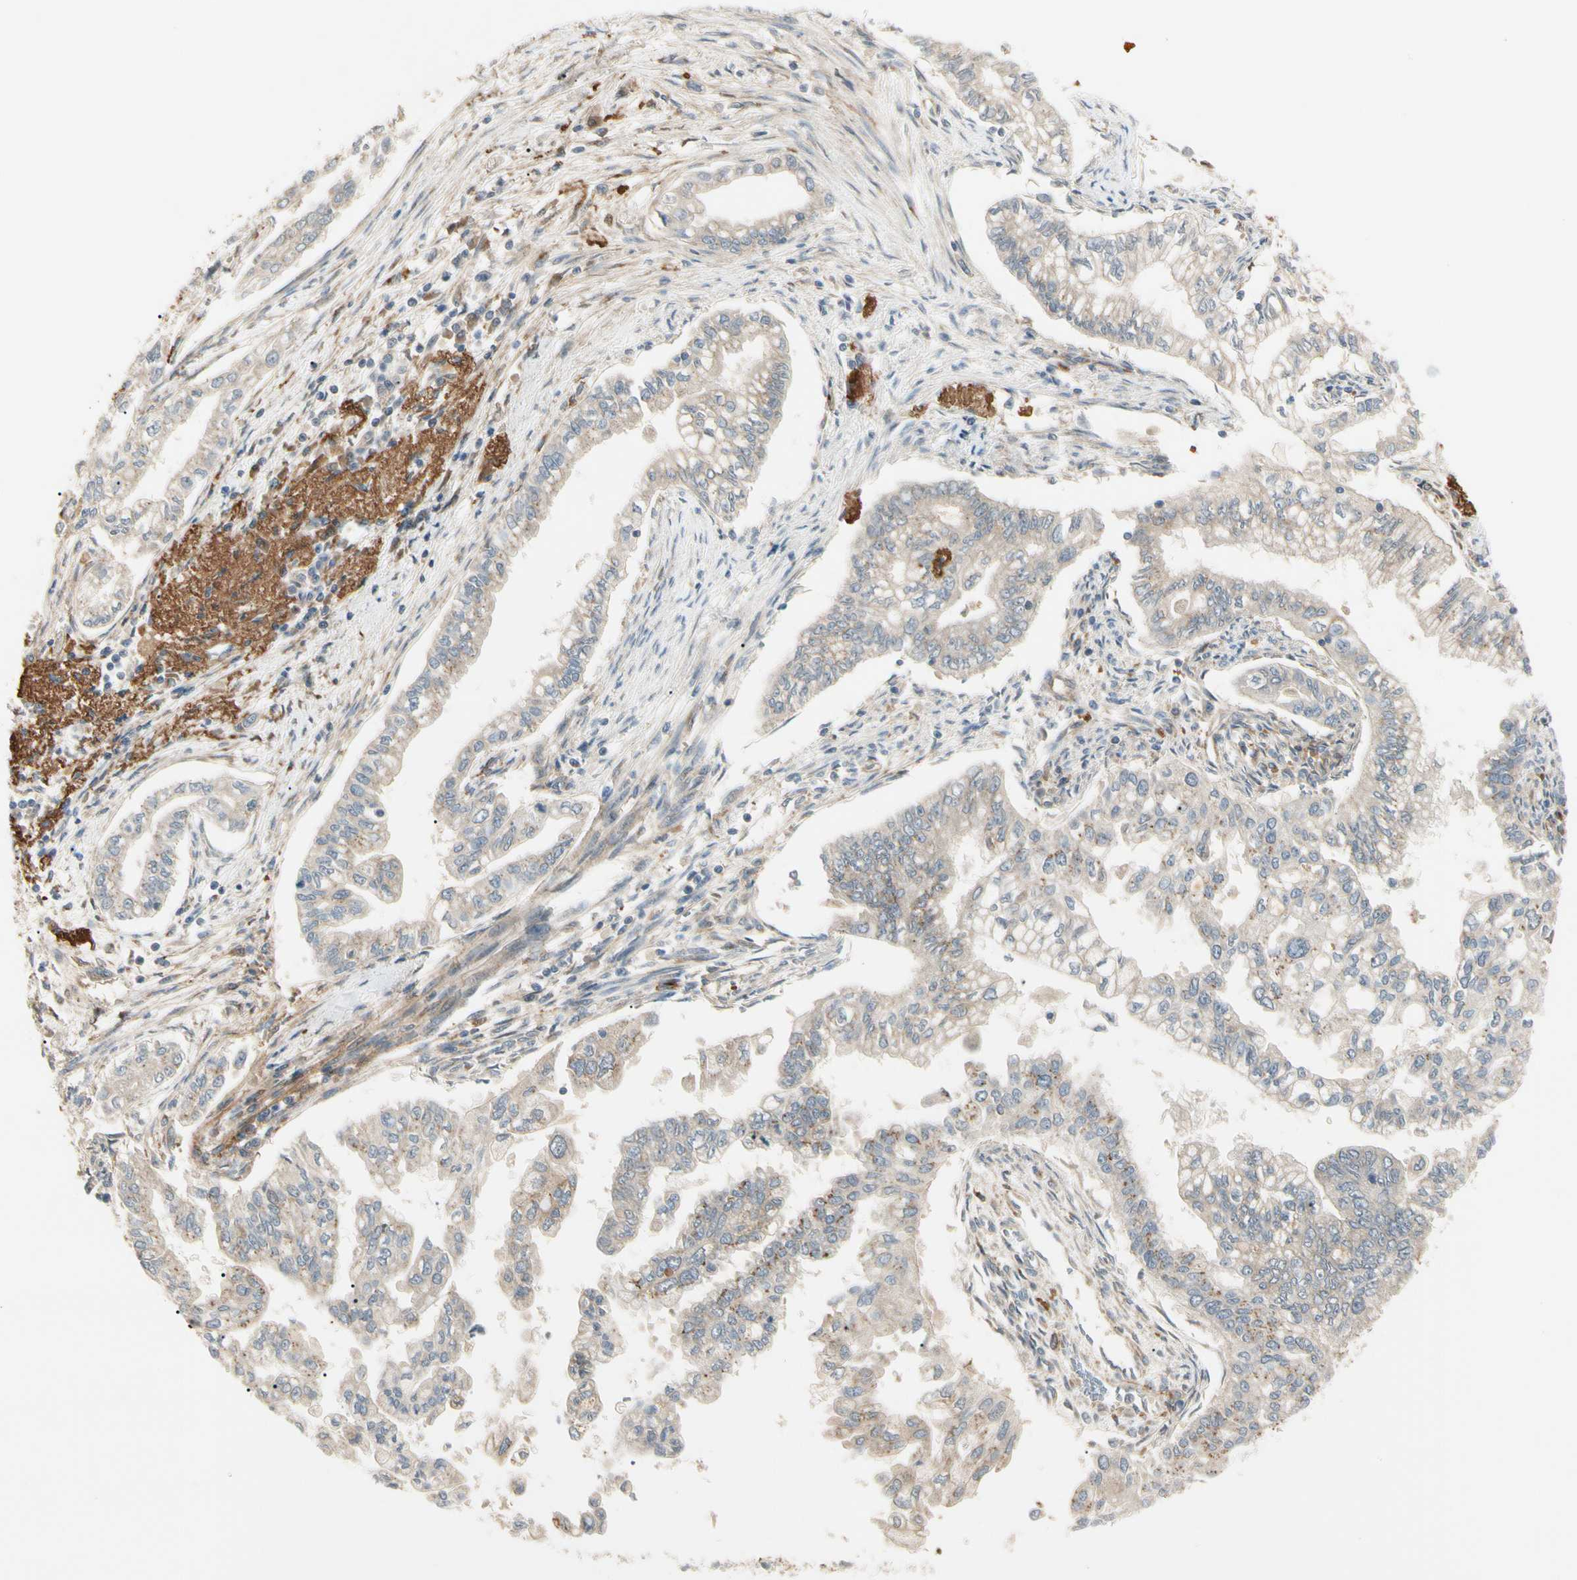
{"staining": {"intensity": "weak", "quantity": ">75%", "location": "cytoplasmic/membranous"}, "tissue": "pancreatic cancer", "cell_type": "Tumor cells", "image_type": "cancer", "snomed": [{"axis": "morphology", "description": "Normal tissue, NOS"}, {"axis": "topography", "description": "Pancreas"}], "caption": "A photomicrograph showing weak cytoplasmic/membranous positivity in approximately >75% of tumor cells in pancreatic cancer, as visualized by brown immunohistochemical staining.", "gene": "F2R", "patient": {"sex": "male", "age": 42}}